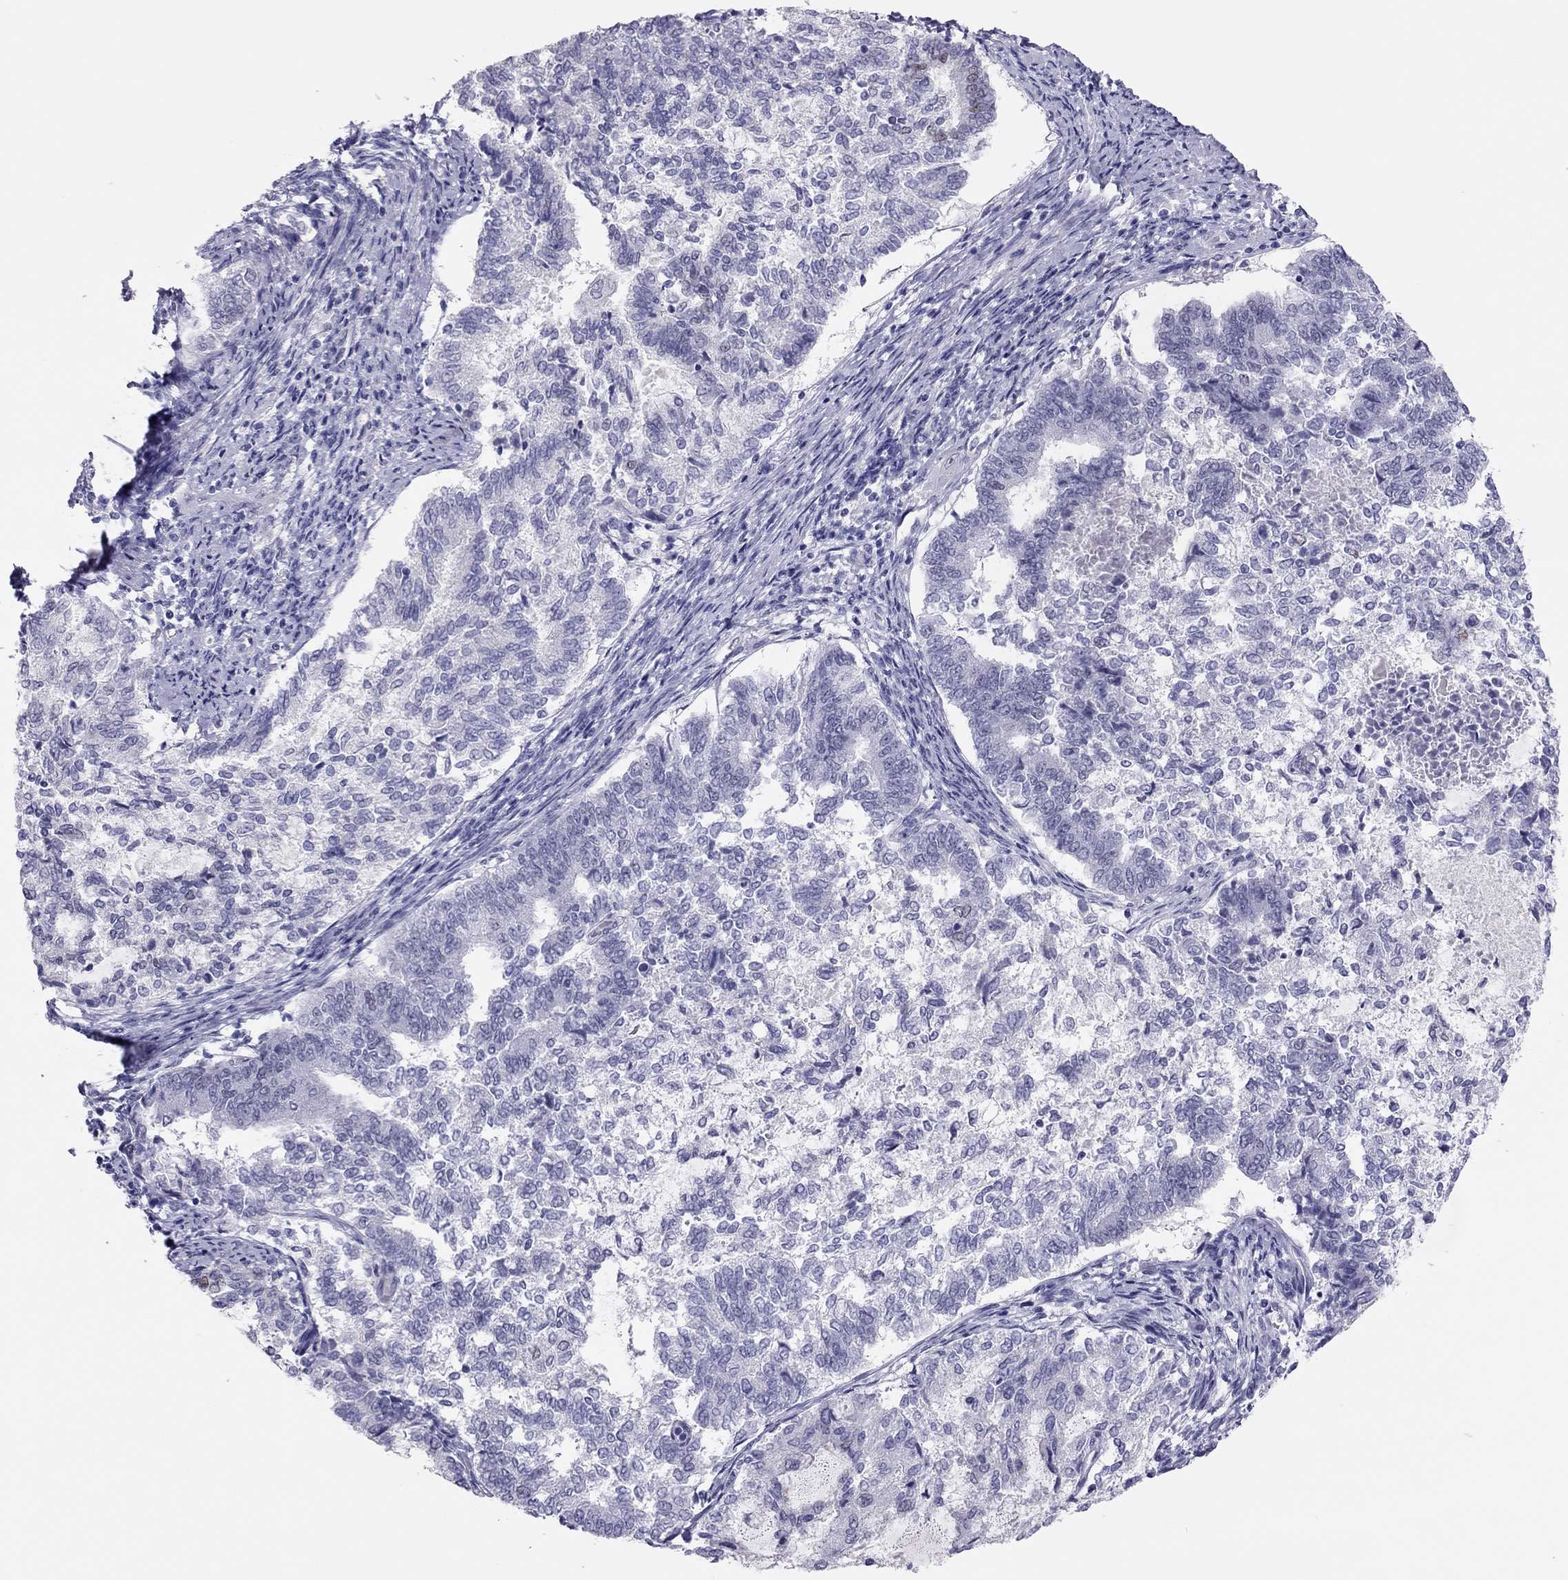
{"staining": {"intensity": "negative", "quantity": "none", "location": "none"}, "tissue": "endometrial cancer", "cell_type": "Tumor cells", "image_type": "cancer", "snomed": [{"axis": "morphology", "description": "Adenocarcinoma, NOS"}, {"axis": "topography", "description": "Endometrium"}], "caption": "High power microscopy image of an IHC image of endometrial adenocarcinoma, revealing no significant expression in tumor cells.", "gene": "PHOX2A", "patient": {"sex": "female", "age": 65}}